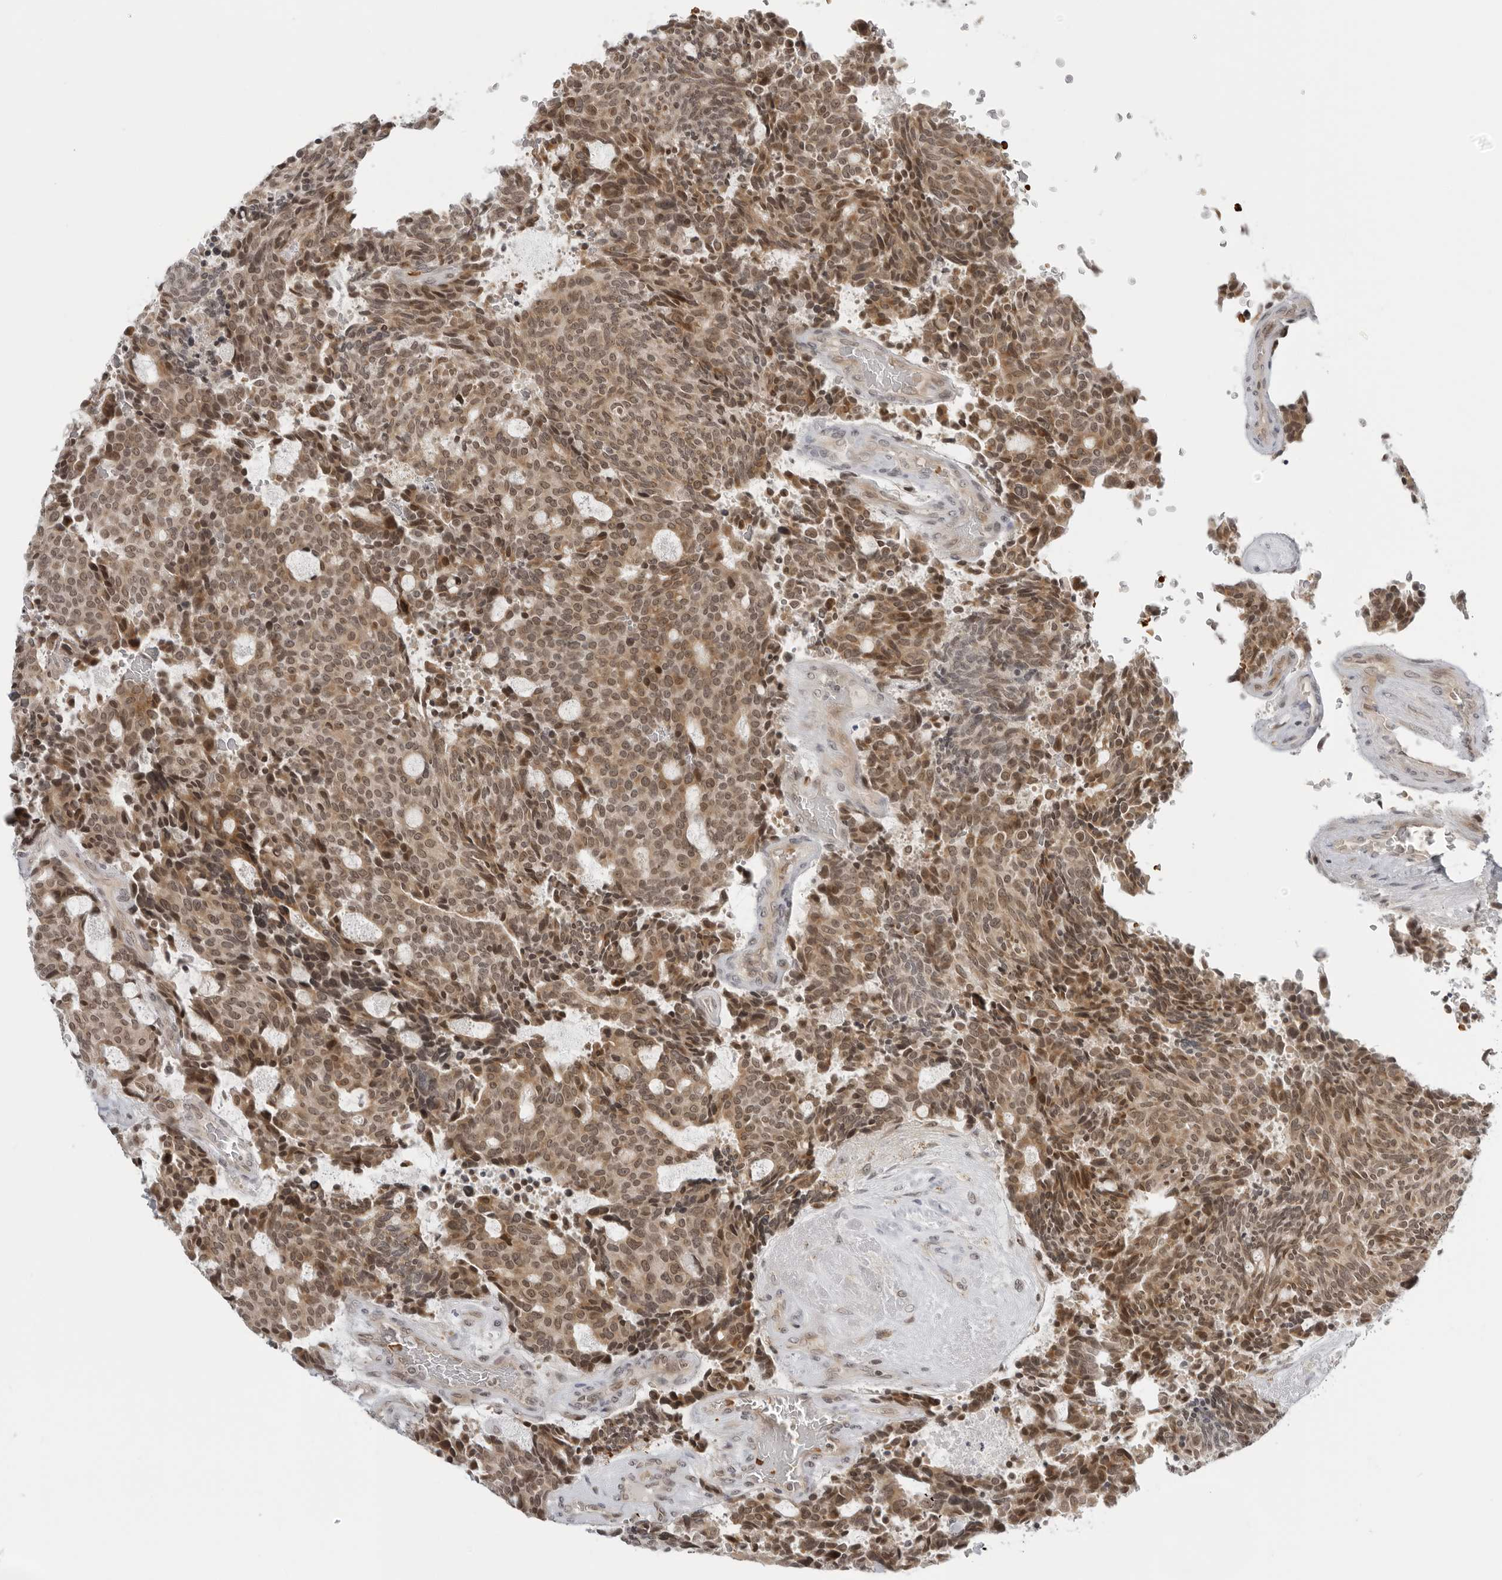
{"staining": {"intensity": "moderate", "quantity": ">75%", "location": "cytoplasmic/membranous,nuclear"}, "tissue": "carcinoid", "cell_type": "Tumor cells", "image_type": "cancer", "snomed": [{"axis": "morphology", "description": "Carcinoid, malignant, NOS"}, {"axis": "topography", "description": "Pancreas"}], "caption": "Protein analysis of carcinoid tissue exhibits moderate cytoplasmic/membranous and nuclear expression in about >75% of tumor cells.", "gene": "SUGCT", "patient": {"sex": "female", "age": 54}}